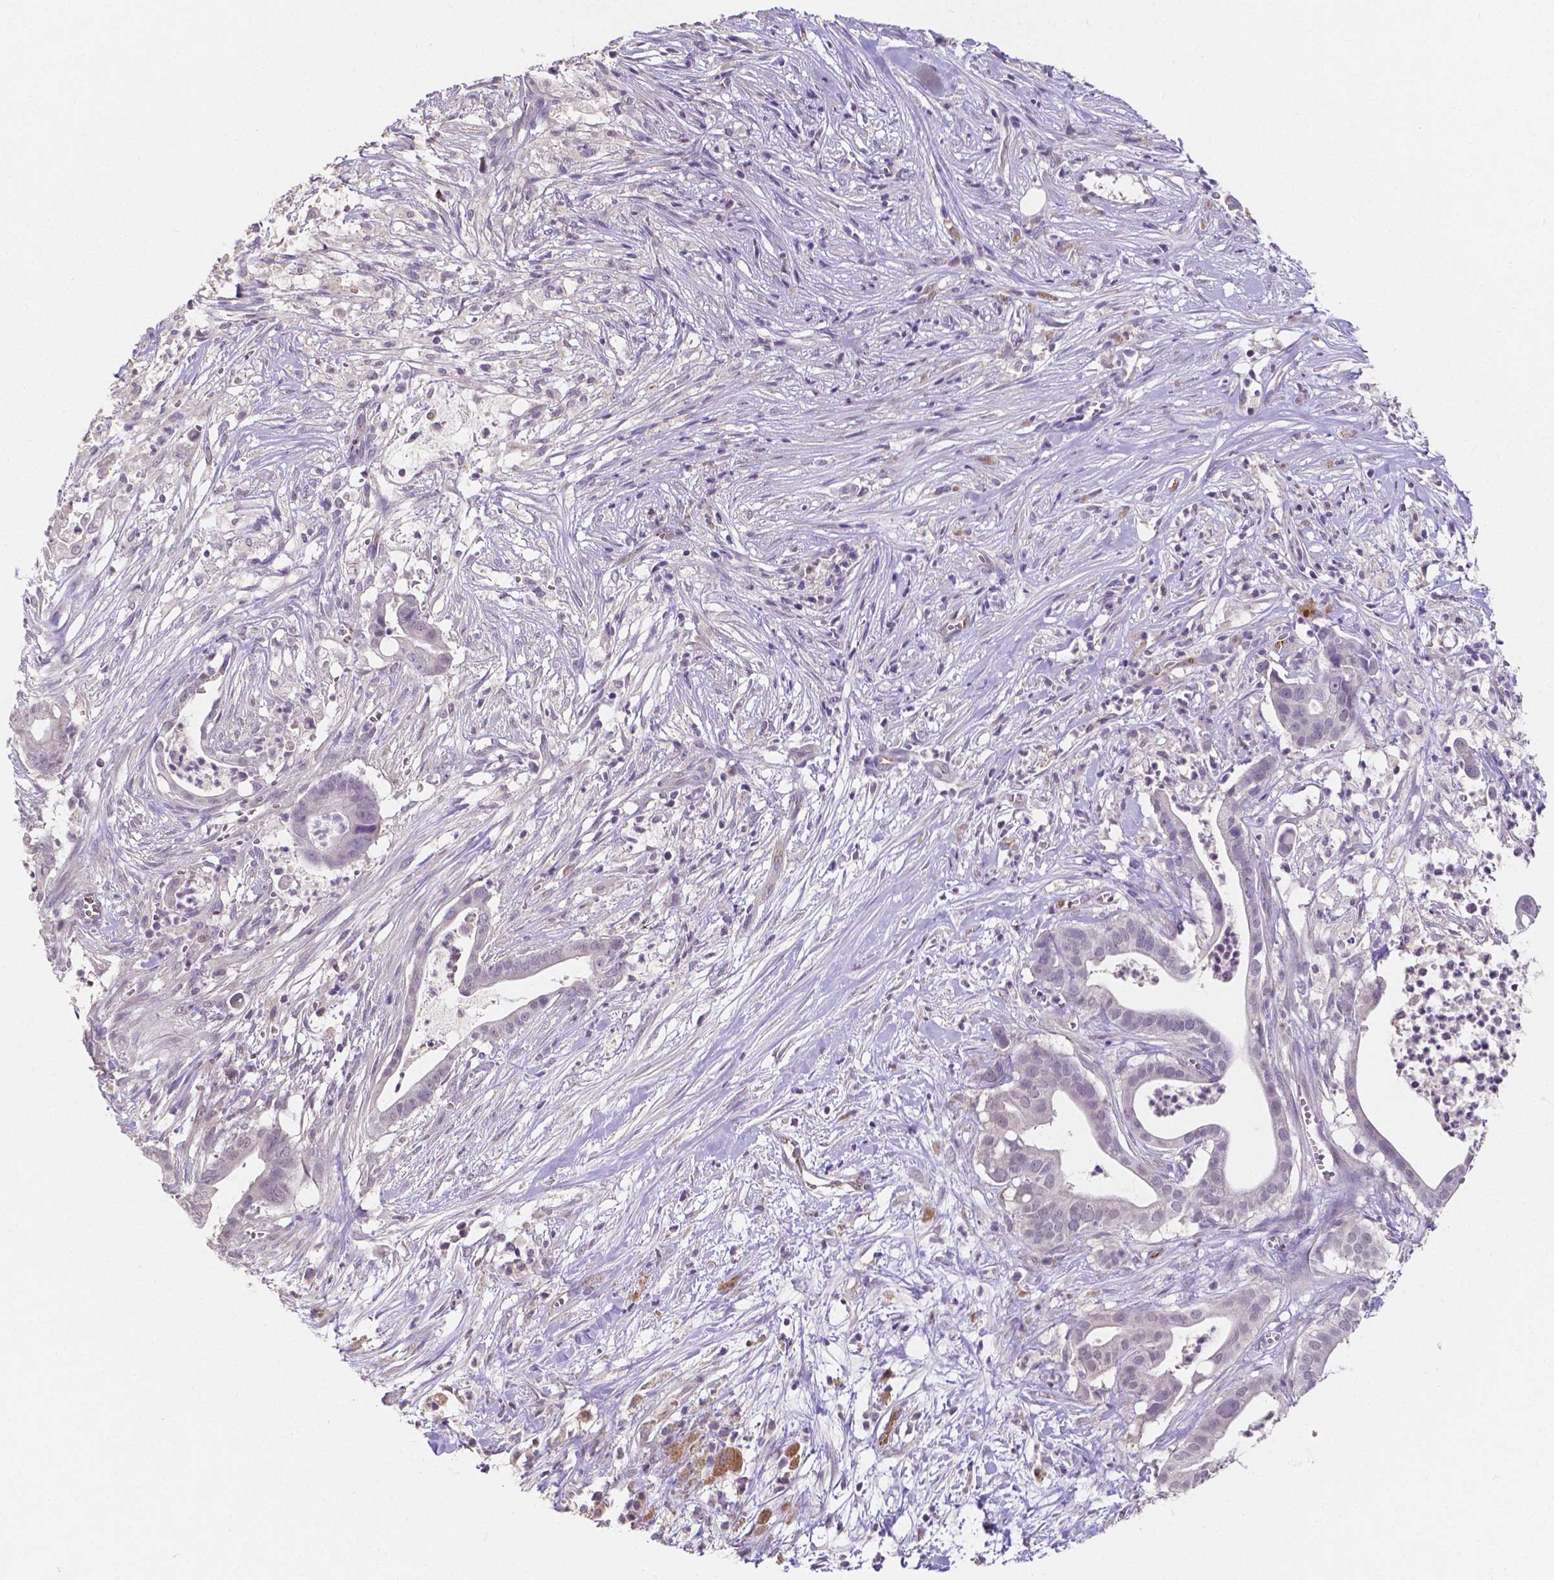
{"staining": {"intensity": "negative", "quantity": "none", "location": "none"}, "tissue": "pancreatic cancer", "cell_type": "Tumor cells", "image_type": "cancer", "snomed": [{"axis": "morphology", "description": "Adenocarcinoma, NOS"}, {"axis": "topography", "description": "Pancreas"}], "caption": "A high-resolution histopathology image shows immunohistochemistry (IHC) staining of pancreatic cancer, which displays no significant expression in tumor cells.", "gene": "ELAVL2", "patient": {"sex": "male", "age": 61}}